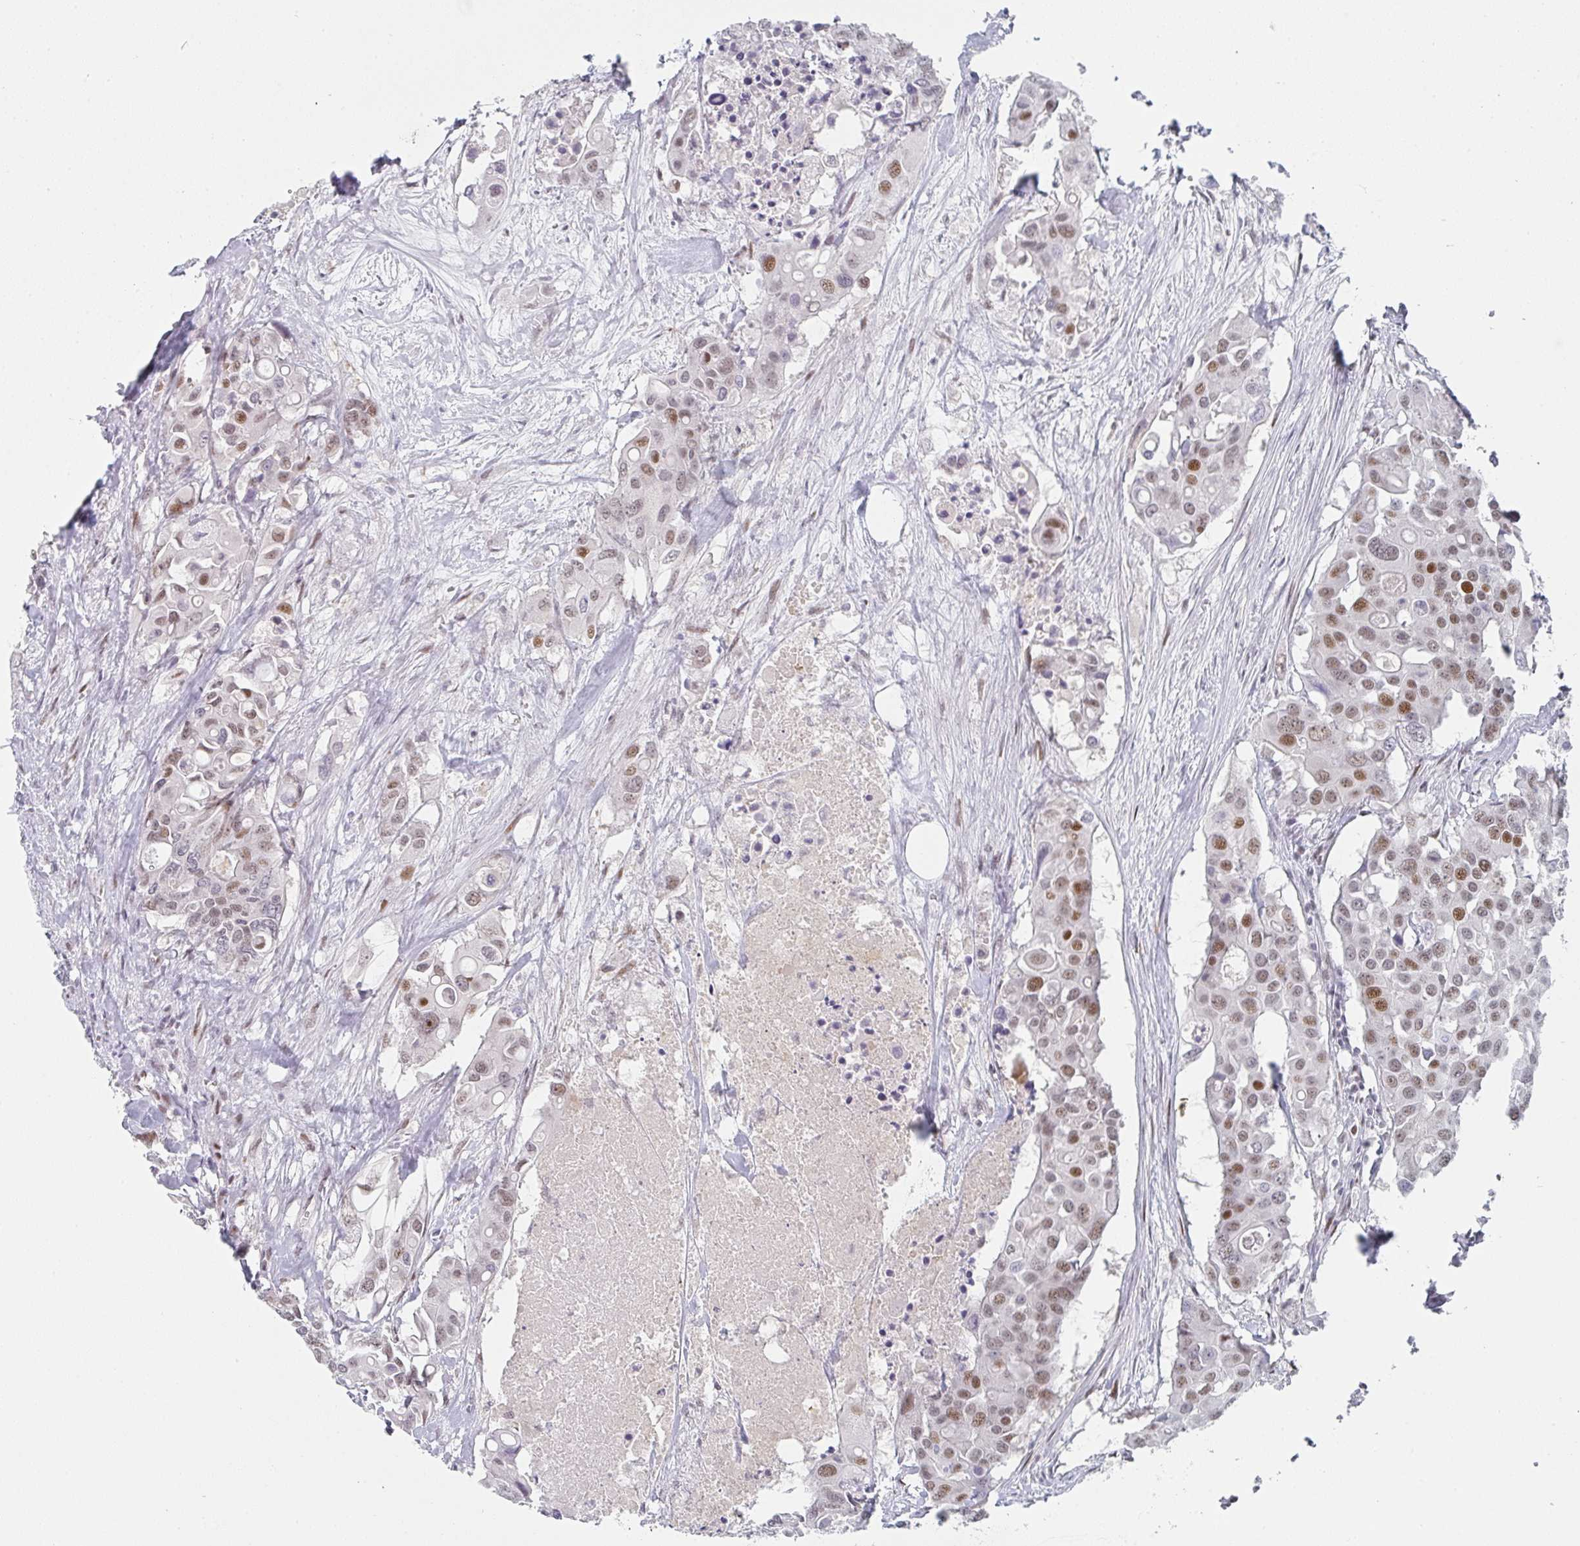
{"staining": {"intensity": "moderate", "quantity": "25%-75%", "location": "nuclear"}, "tissue": "colorectal cancer", "cell_type": "Tumor cells", "image_type": "cancer", "snomed": [{"axis": "morphology", "description": "Adenocarcinoma, NOS"}, {"axis": "topography", "description": "Colon"}], "caption": "Colorectal adenocarcinoma stained with immunohistochemistry (IHC) shows moderate nuclear expression in about 25%-75% of tumor cells.", "gene": "LIN54", "patient": {"sex": "male", "age": 77}}